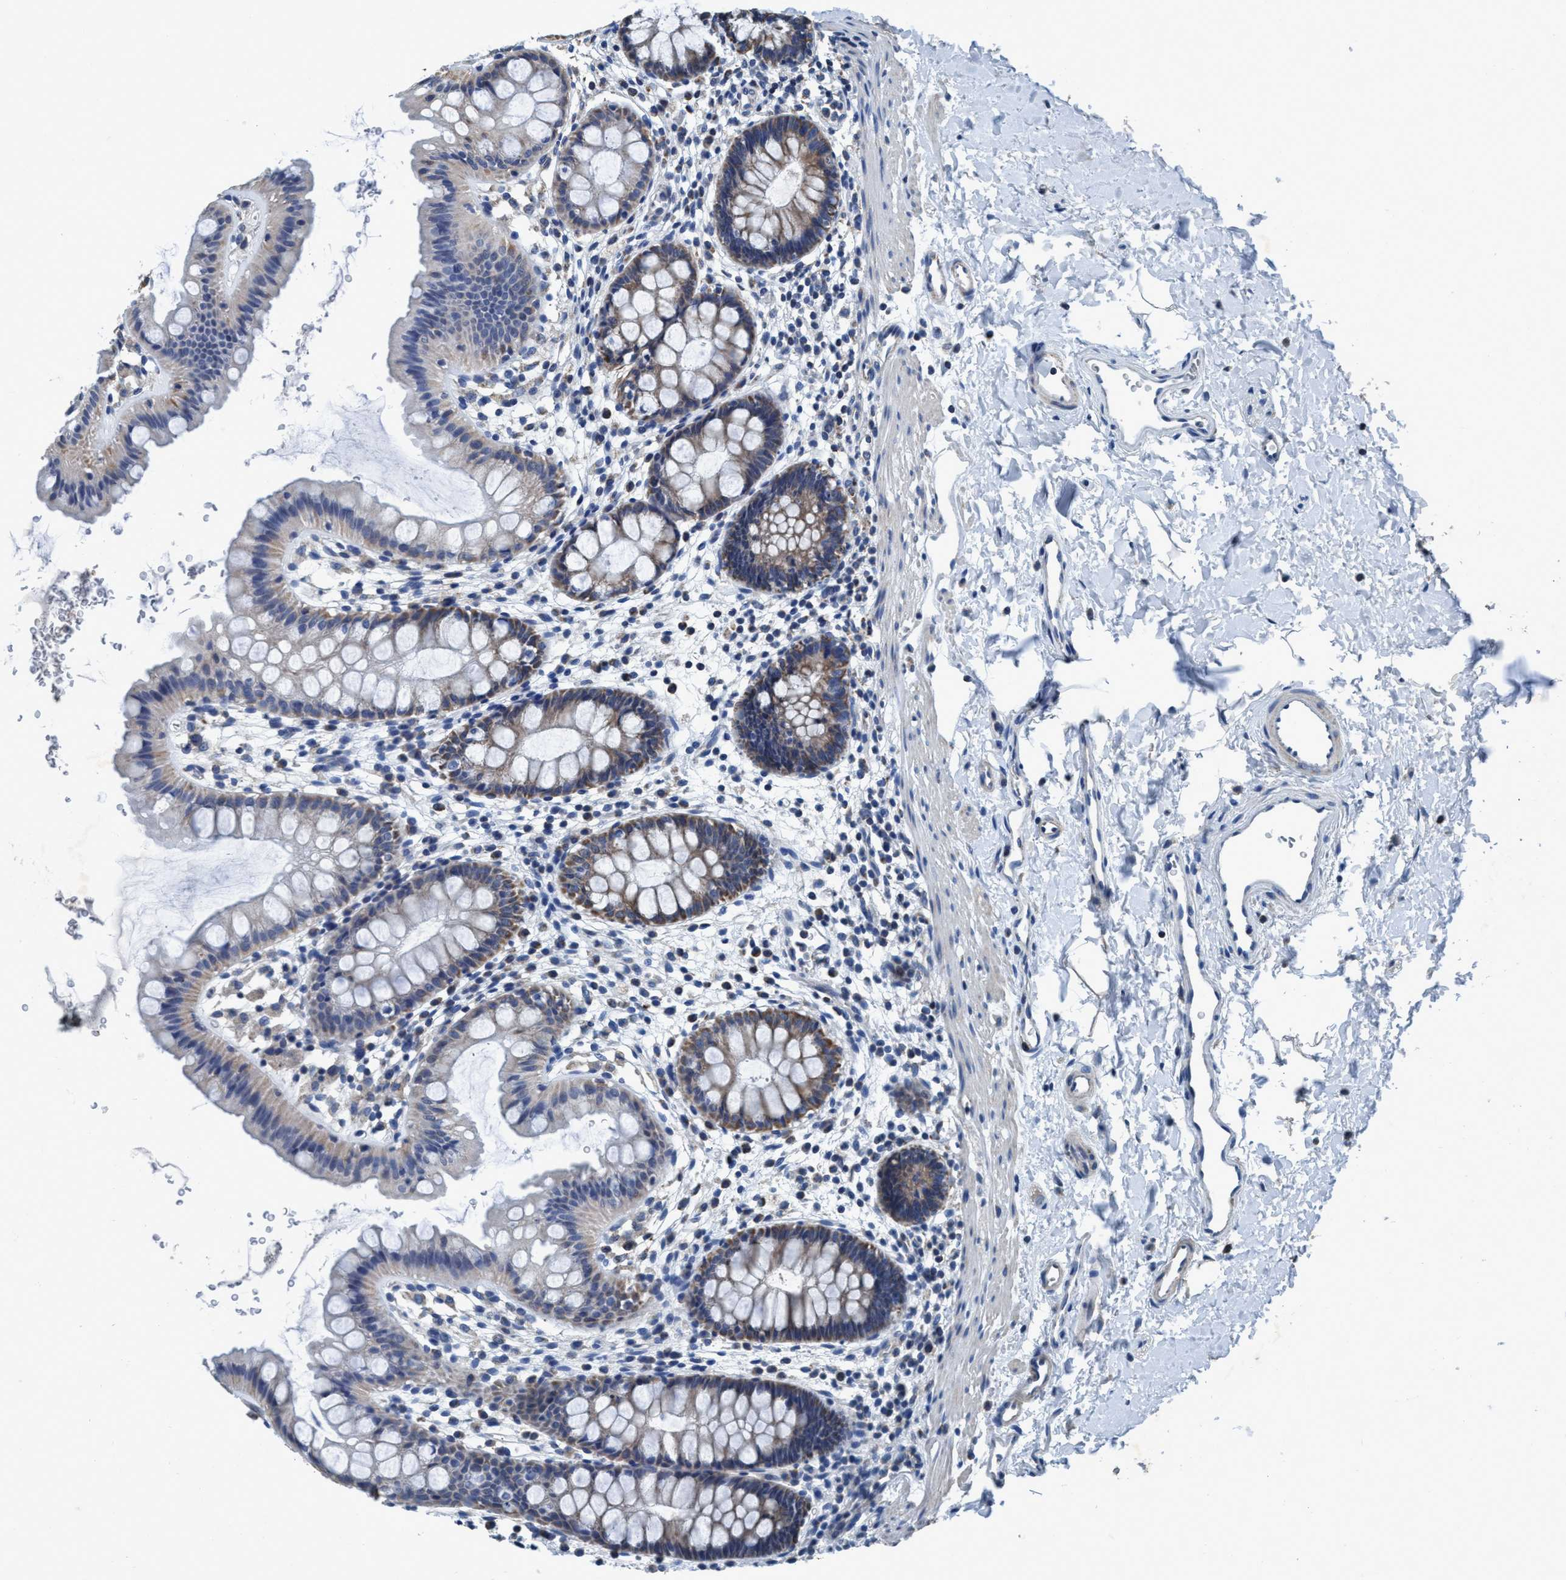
{"staining": {"intensity": "weak", "quantity": "25%-75%", "location": "cytoplasmic/membranous"}, "tissue": "rectum", "cell_type": "Glandular cells", "image_type": "normal", "snomed": [{"axis": "morphology", "description": "Normal tissue, NOS"}, {"axis": "topography", "description": "Rectum"}], "caption": "Approximately 25%-75% of glandular cells in normal rectum demonstrate weak cytoplasmic/membranous protein expression as visualized by brown immunohistochemical staining.", "gene": "ANKFN1", "patient": {"sex": "female", "age": 24}}